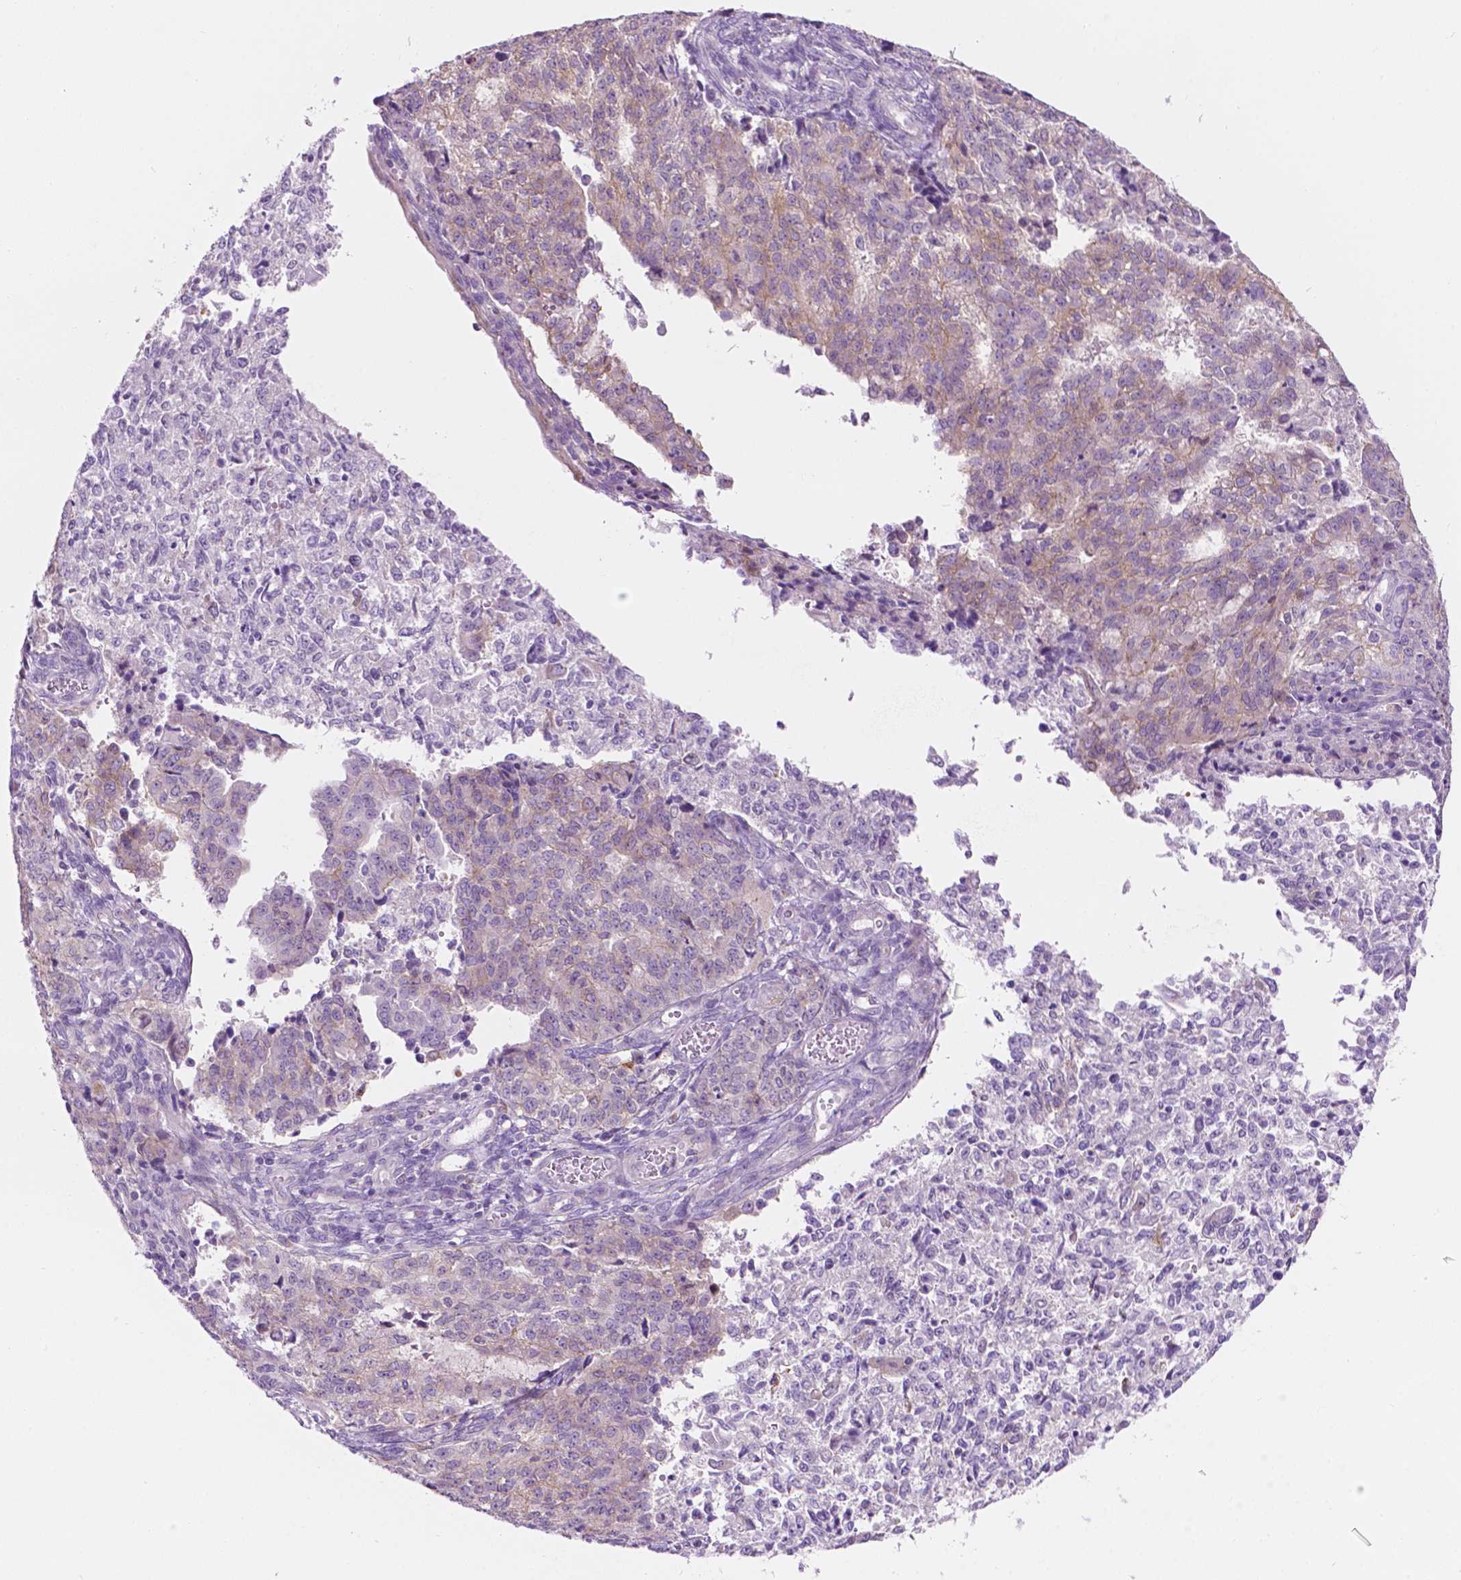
{"staining": {"intensity": "weak", "quantity": "<25%", "location": "cytoplasmic/membranous"}, "tissue": "endometrial cancer", "cell_type": "Tumor cells", "image_type": "cancer", "snomed": [{"axis": "morphology", "description": "Adenocarcinoma, NOS"}, {"axis": "topography", "description": "Endometrium"}], "caption": "Immunohistochemical staining of endometrial cancer exhibits no significant expression in tumor cells.", "gene": "NOS1AP", "patient": {"sex": "female", "age": 50}}